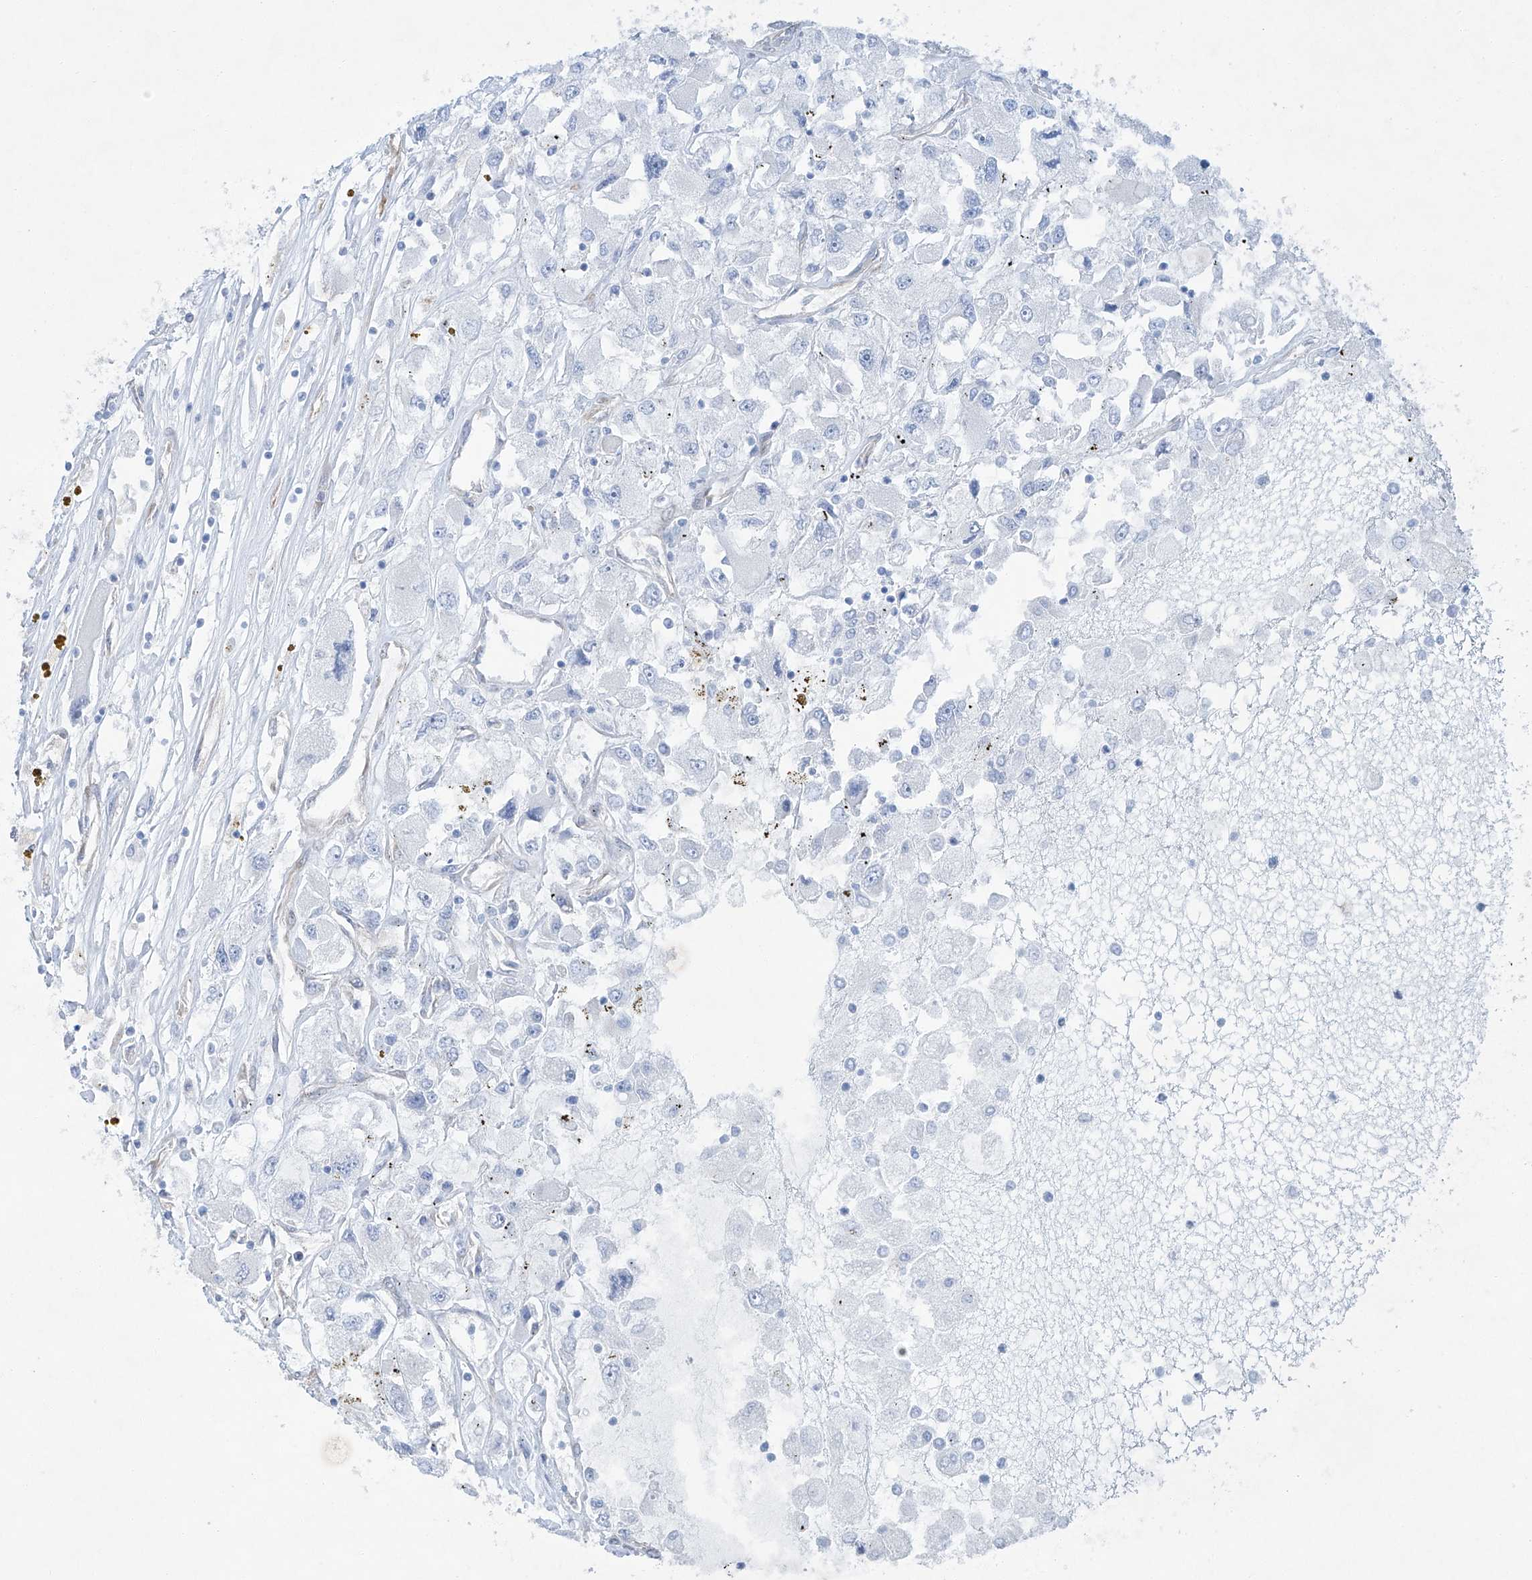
{"staining": {"intensity": "negative", "quantity": "none", "location": "none"}, "tissue": "renal cancer", "cell_type": "Tumor cells", "image_type": "cancer", "snomed": [{"axis": "morphology", "description": "Adenocarcinoma, NOS"}, {"axis": "topography", "description": "Kidney"}], "caption": "There is no significant staining in tumor cells of renal cancer (adenocarcinoma). Nuclei are stained in blue.", "gene": "MAGI1", "patient": {"sex": "female", "age": 52}}